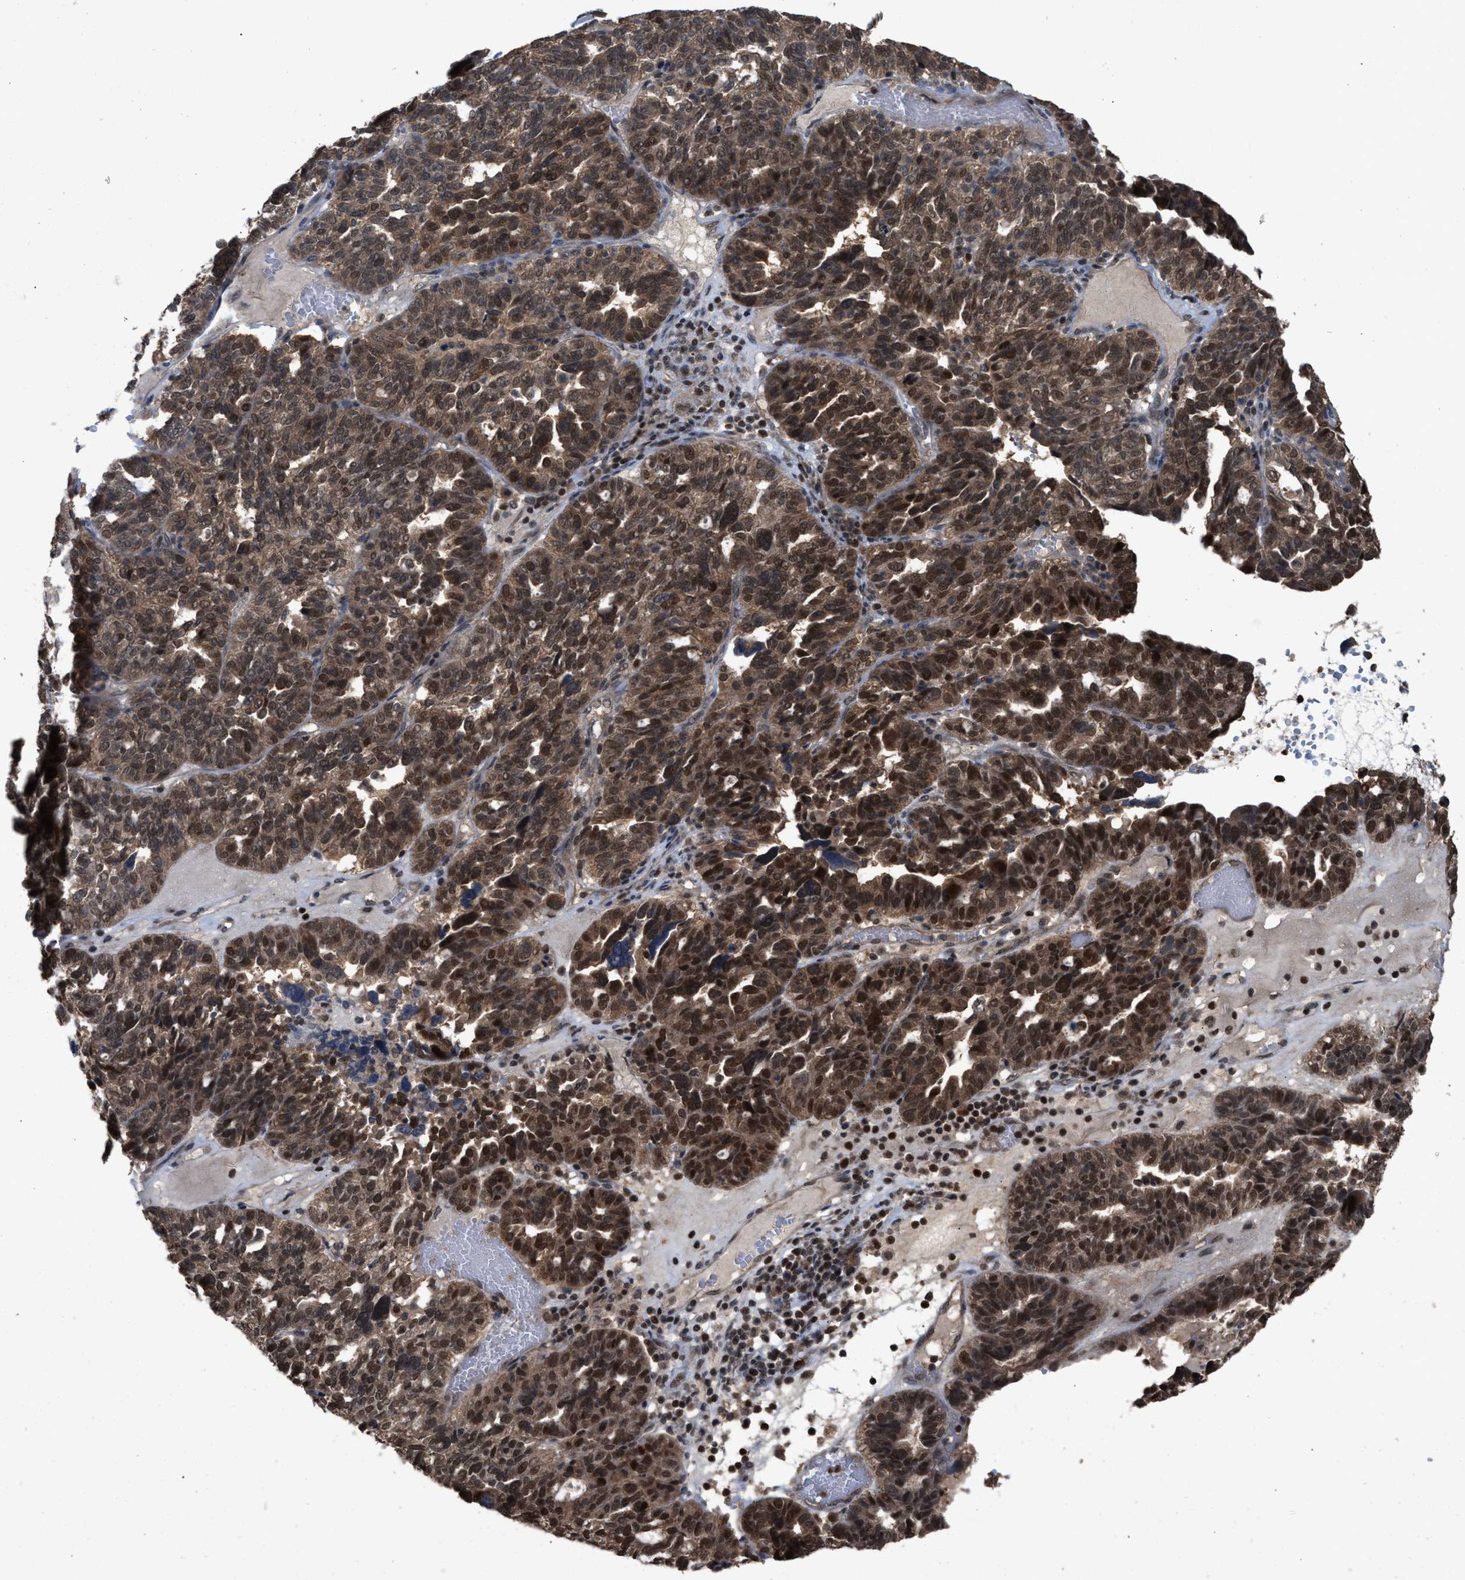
{"staining": {"intensity": "strong", "quantity": ">75%", "location": "cytoplasmic/membranous,nuclear"}, "tissue": "ovarian cancer", "cell_type": "Tumor cells", "image_type": "cancer", "snomed": [{"axis": "morphology", "description": "Cystadenocarcinoma, serous, NOS"}, {"axis": "topography", "description": "Ovary"}], "caption": "This micrograph shows IHC staining of human ovarian serous cystadenocarcinoma, with high strong cytoplasmic/membranous and nuclear positivity in approximately >75% of tumor cells.", "gene": "C9orf78", "patient": {"sex": "female", "age": 59}}